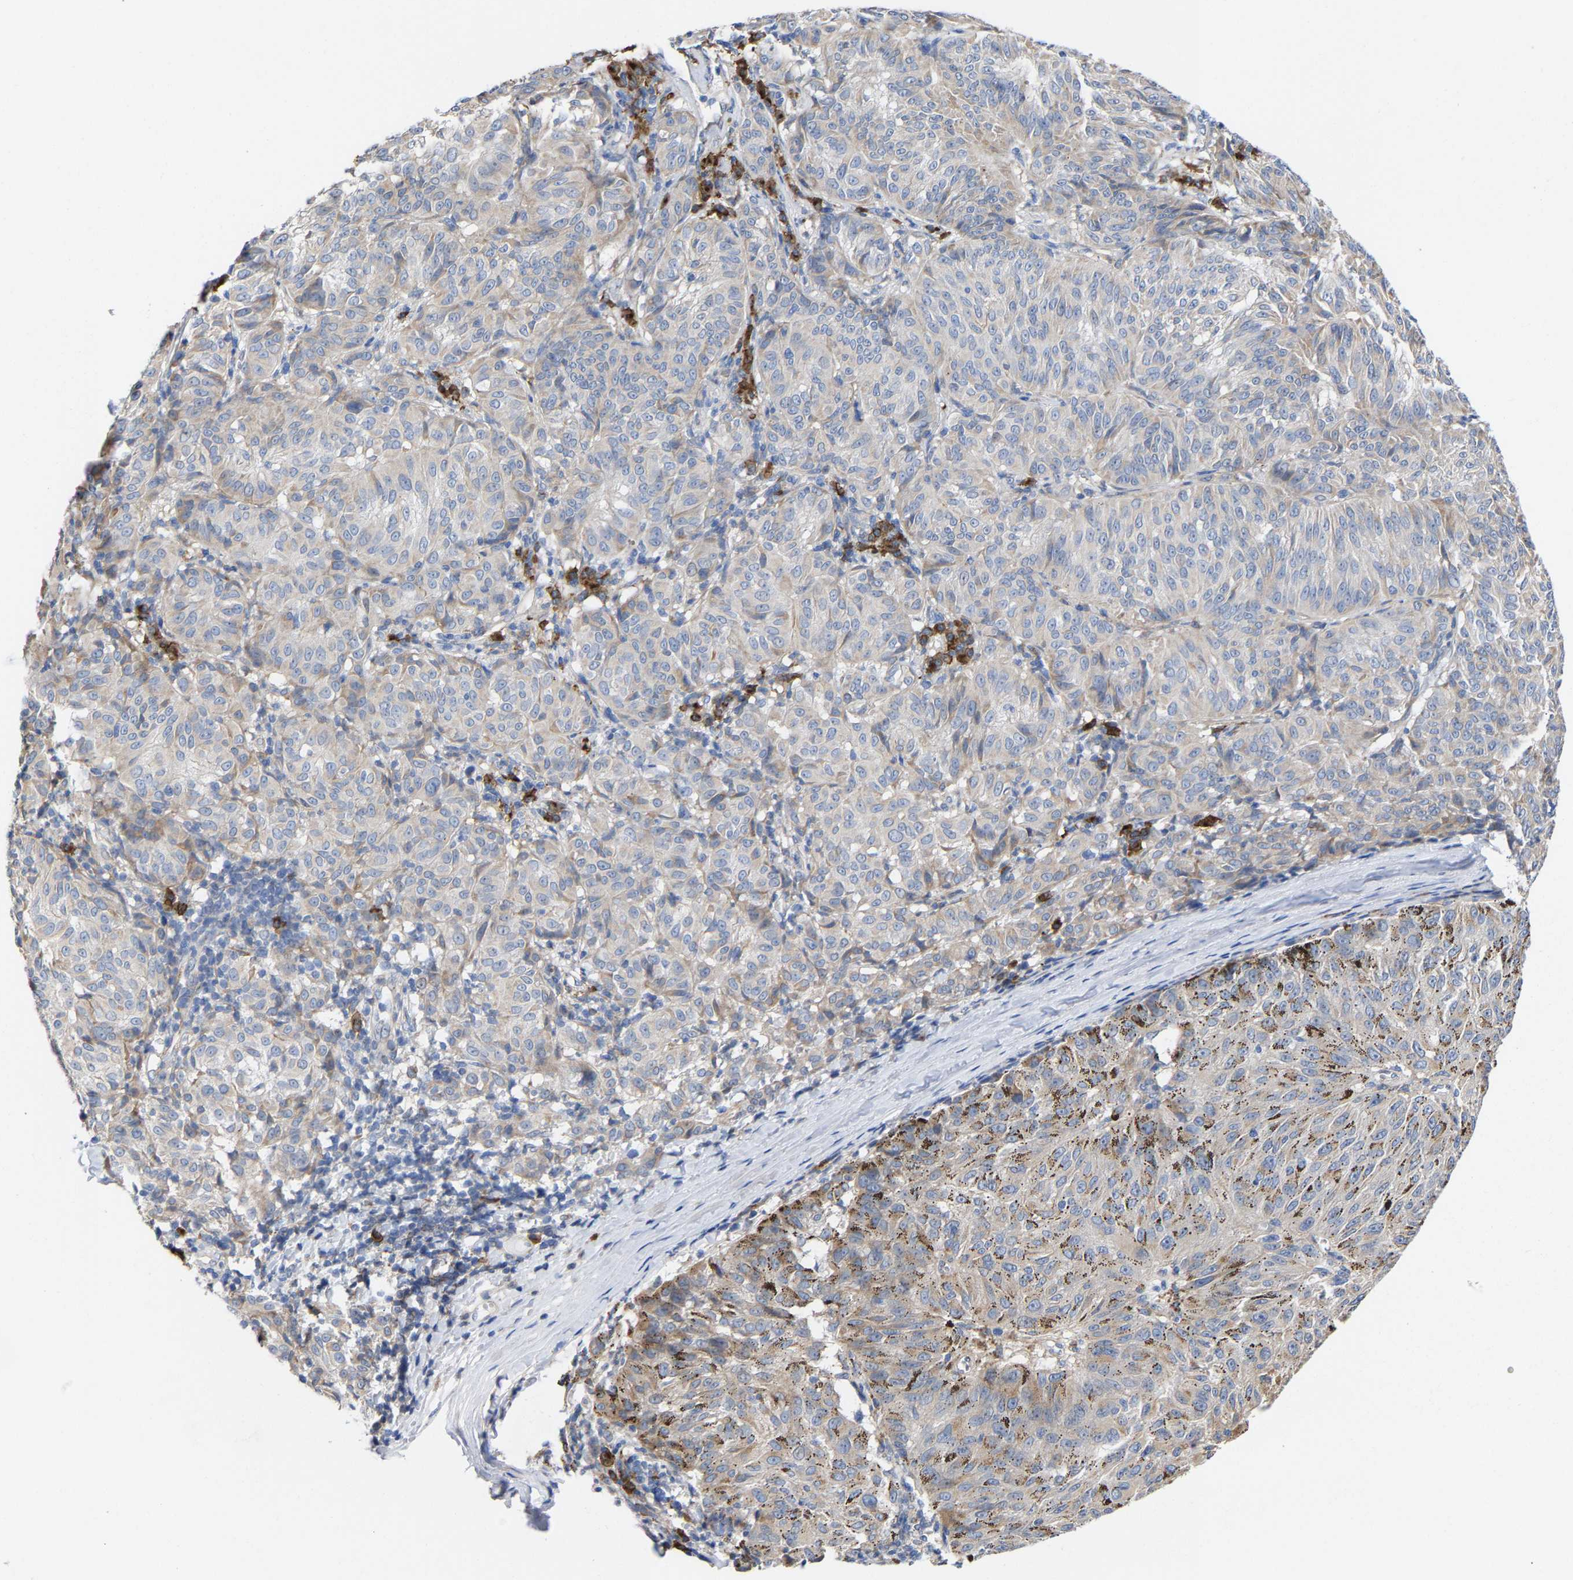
{"staining": {"intensity": "moderate", "quantity": "<25%", "location": "cytoplasmic/membranous"}, "tissue": "melanoma", "cell_type": "Tumor cells", "image_type": "cancer", "snomed": [{"axis": "morphology", "description": "Malignant melanoma, NOS"}, {"axis": "topography", "description": "Skin"}], "caption": "Malignant melanoma stained with immunohistochemistry (IHC) shows moderate cytoplasmic/membranous positivity in approximately <25% of tumor cells.", "gene": "PPP1R15A", "patient": {"sex": "female", "age": 72}}